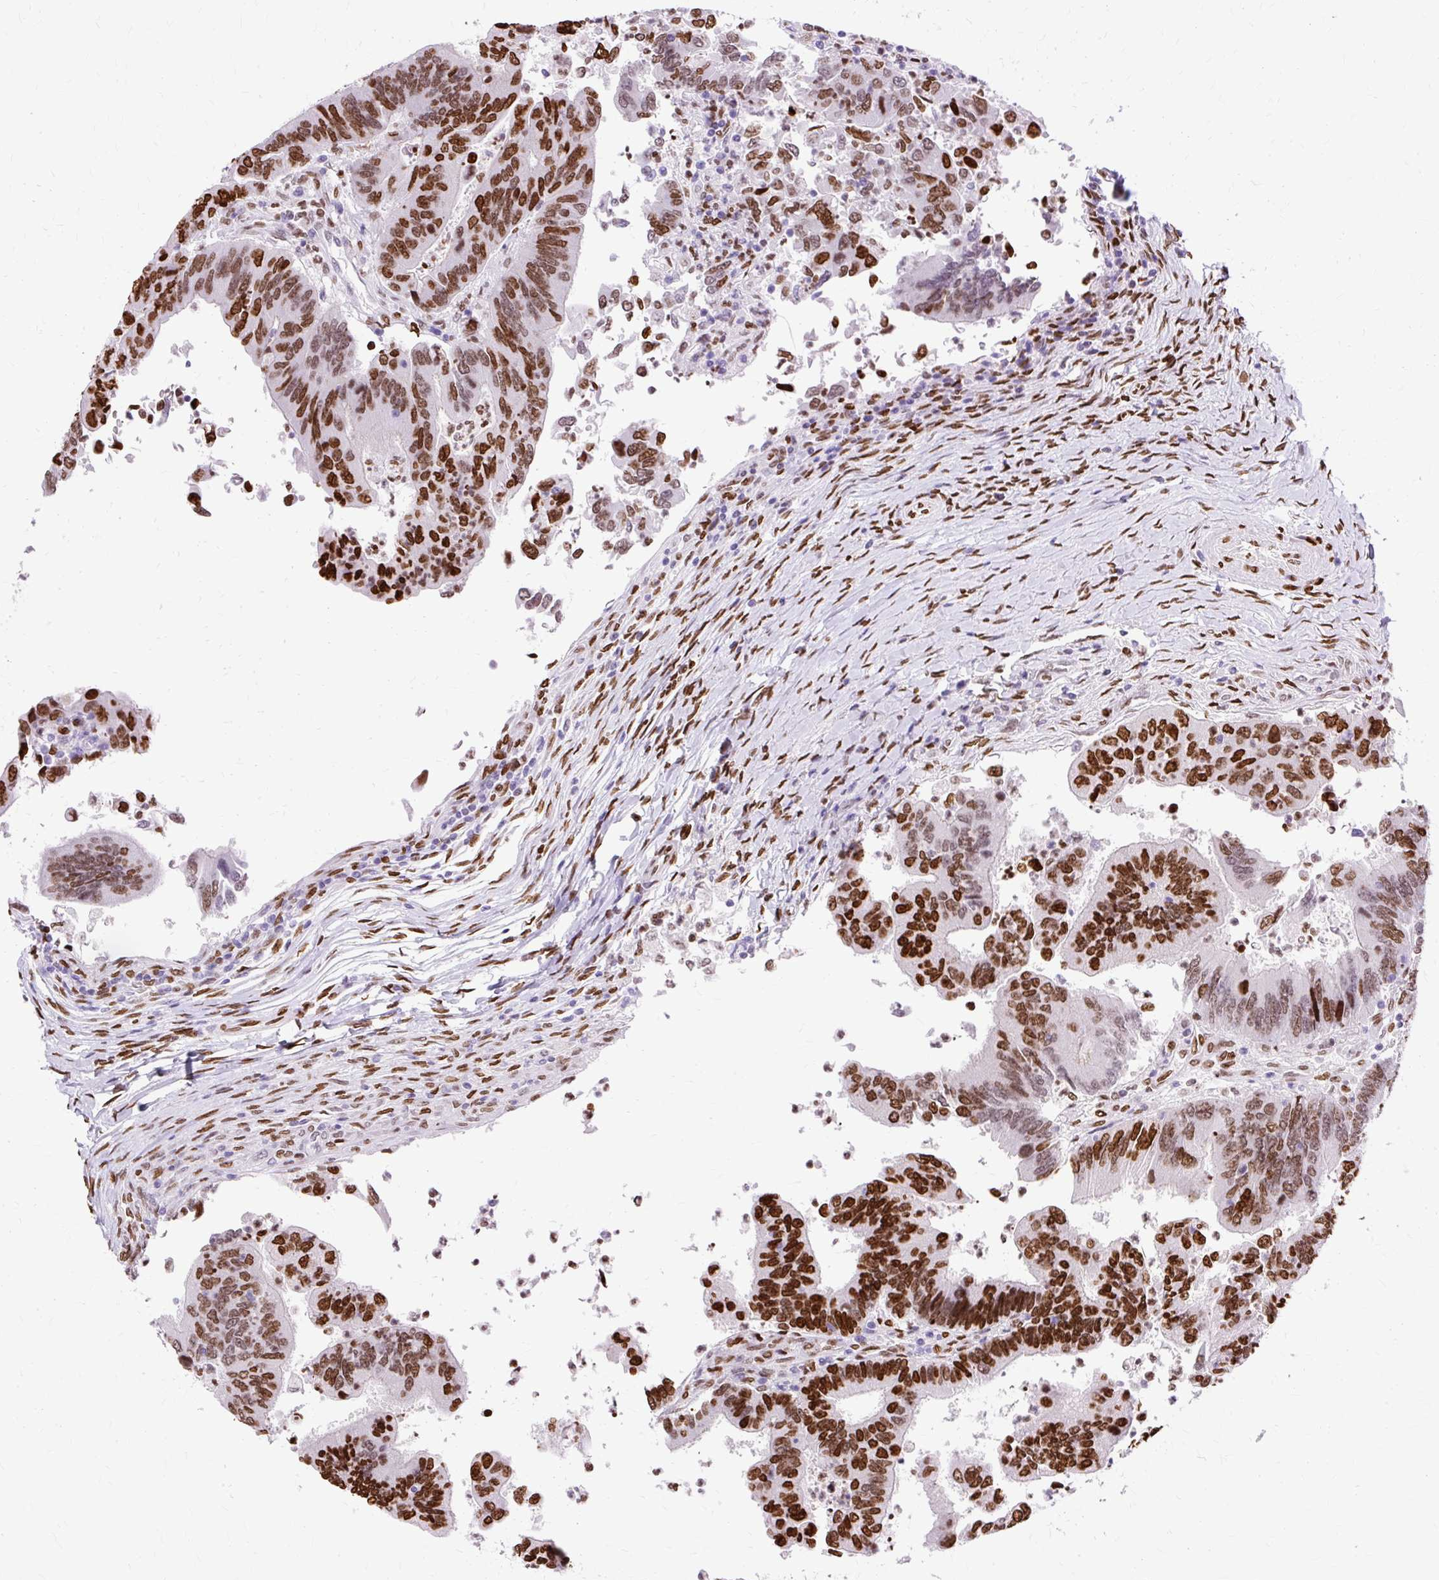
{"staining": {"intensity": "strong", "quantity": ">75%", "location": "nuclear"}, "tissue": "colorectal cancer", "cell_type": "Tumor cells", "image_type": "cancer", "snomed": [{"axis": "morphology", "description": "Adenocarcinoma, NOS"}, {"axis": "topography", "description": "Colon"}], "caption": "DAB immunohistochemical staining of colorectal cancer exhibits strong nuclear protein expression in approximately >75% of tumor cells.", "gene": "TMEM184C", "patient": {"sex": "female", "age": 67}}